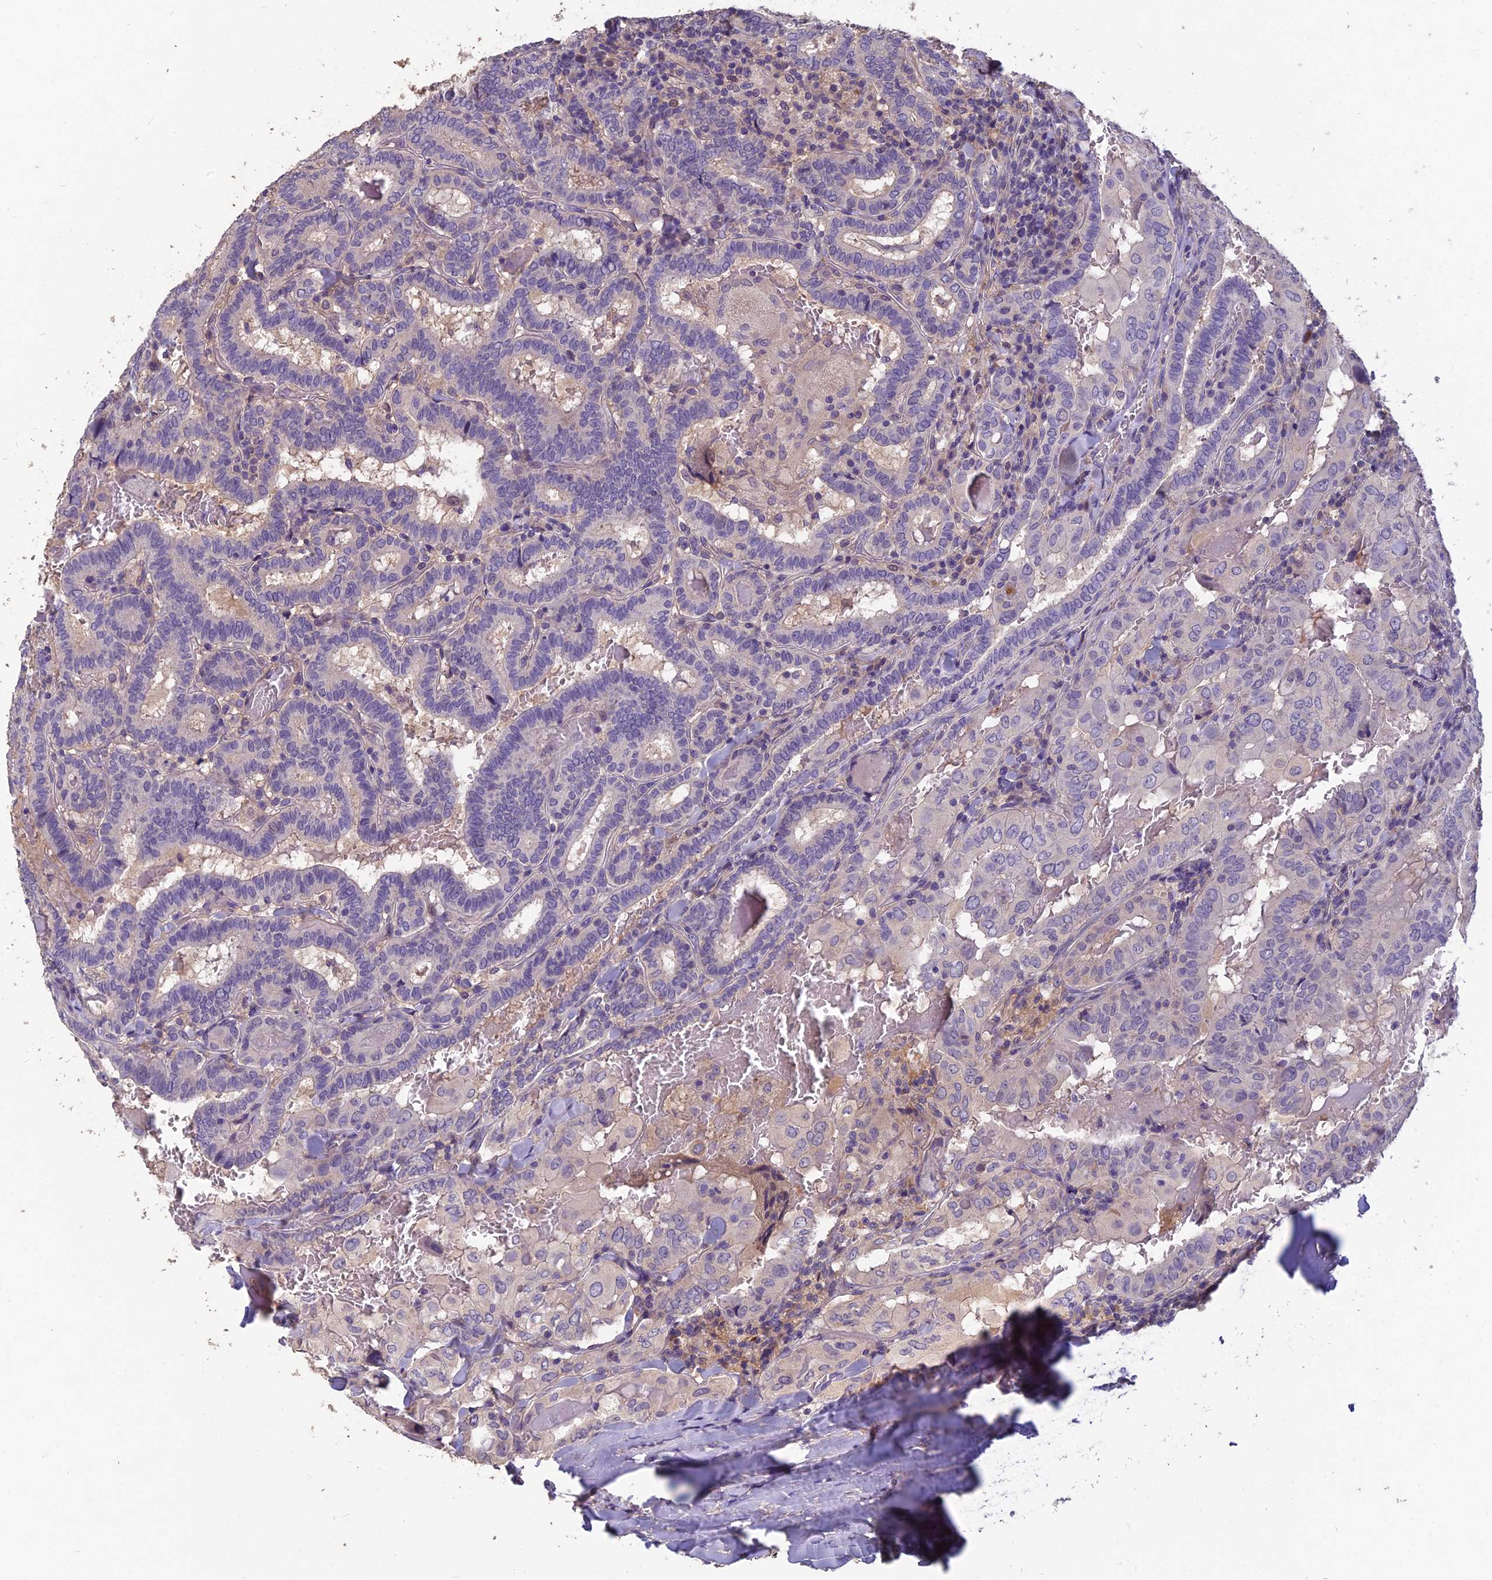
{"staining": {"intensity": "negative", "quantity": "none", "location": "none"}, "tissue": "thyroid cancer", "cell_type": "Tumor cells", "image_type": "cancer", "snomed": [{"axis": "morphology", "description": "Papillary adenocarcinoma, NOS"}, {"axis": "topography", "description": "Thyroid gland"}], "caption": "Tumor cells show no significant expression in thyroid cancer. Brightfield microscopy of immunohistochemistry stained with DAB (brown) and hematoxylin (blue), captured at high magnification.", "gene": "CEACAM16", "patient": {"sex": "female", "age": 72}}